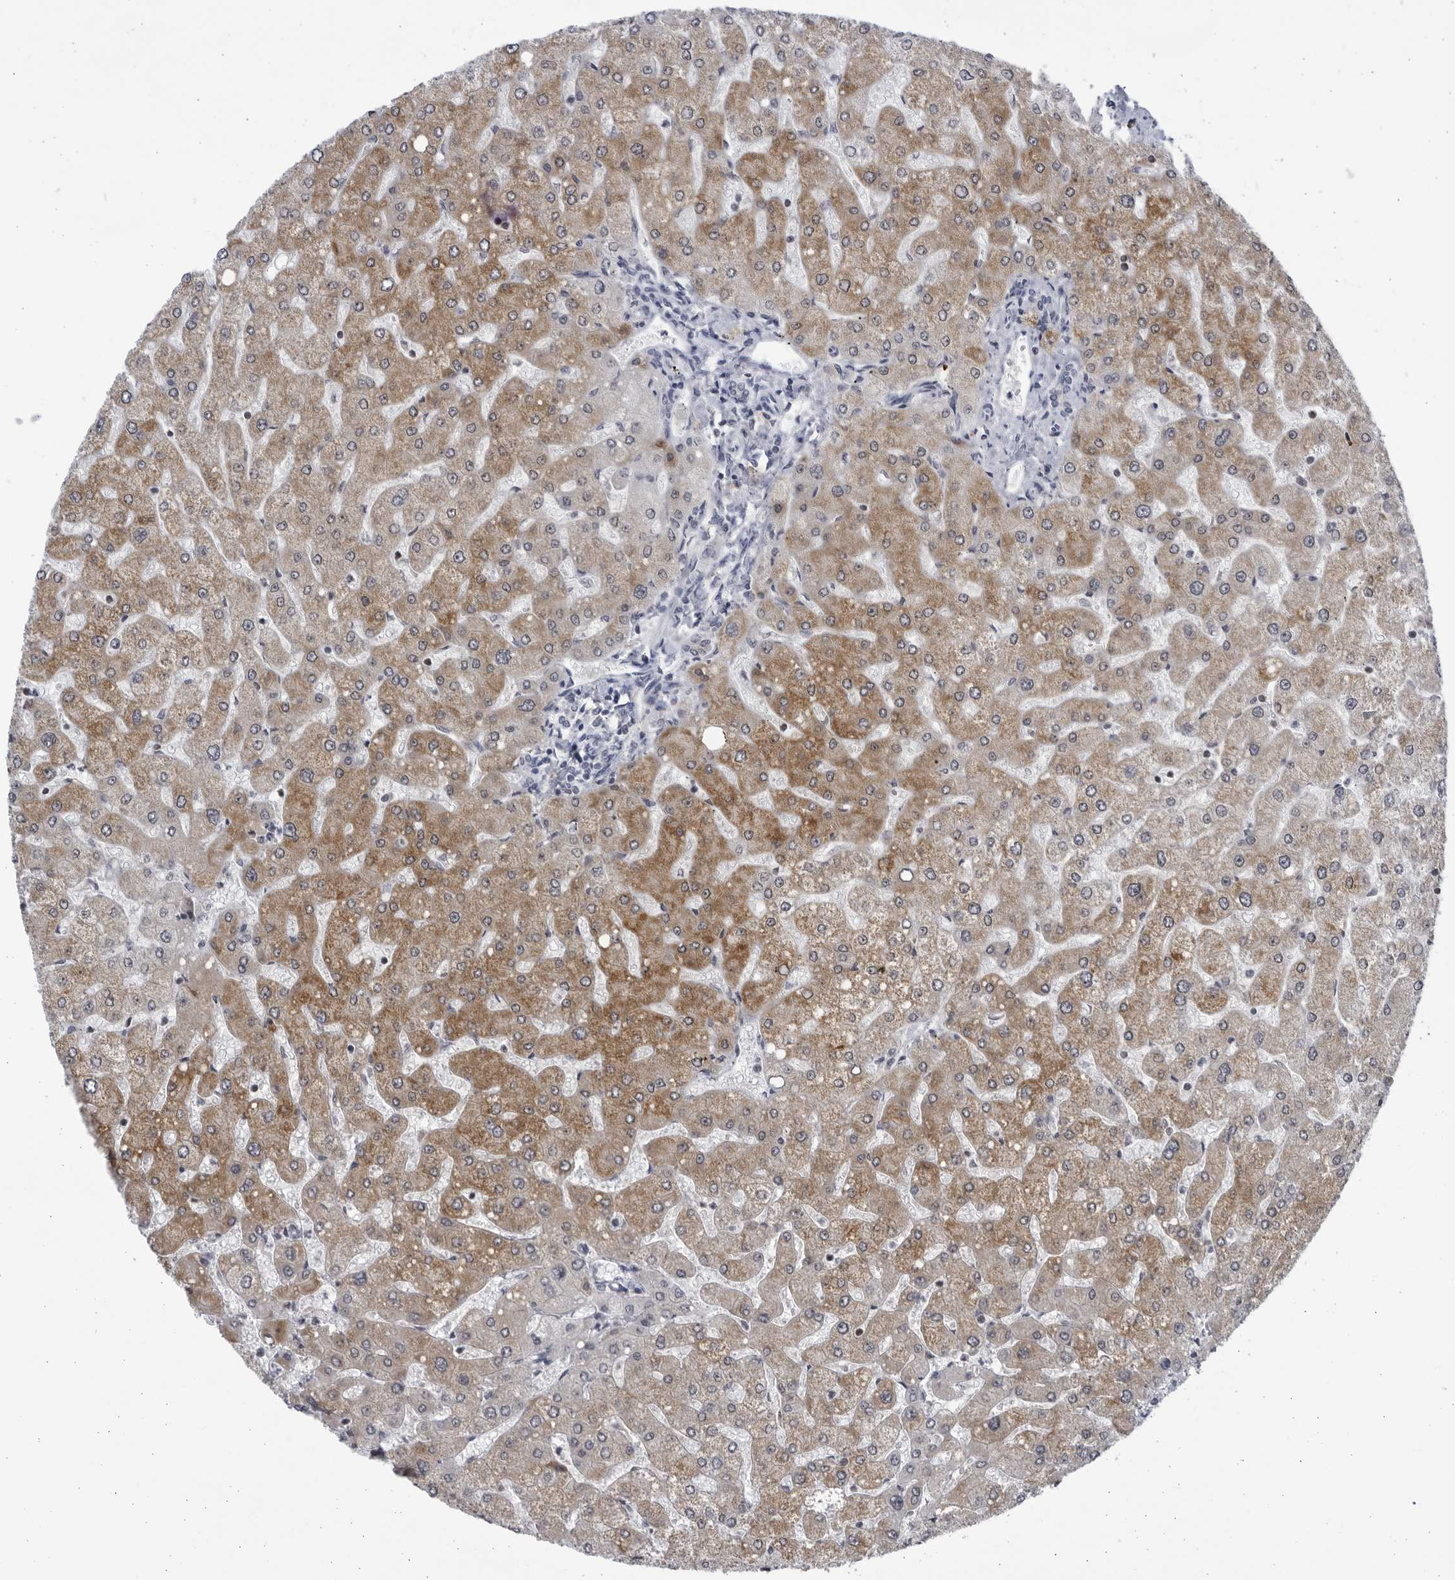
{"staining": {"intensity": "negative", "quantity": "none", "location": "none"}, "tissue": "liver", "cell_type": "Cholangiocytes", "image_type": "normal", "snomed": [{"axis": "morphology", "description": "Normal tissue, NOS"}, {"axis": "topography", "description": "Liver"}], "caption": "IHC histopathology image of normal human liver stained for a protein (brown), which demonstrates no positivity in cholangiocytes. The staining is performed using DAB brown chromogen with nuclei counter-stained in using hematoxylin.", "gene": "SLC25A22", "patient": {"sex": "male", "age": 55}}